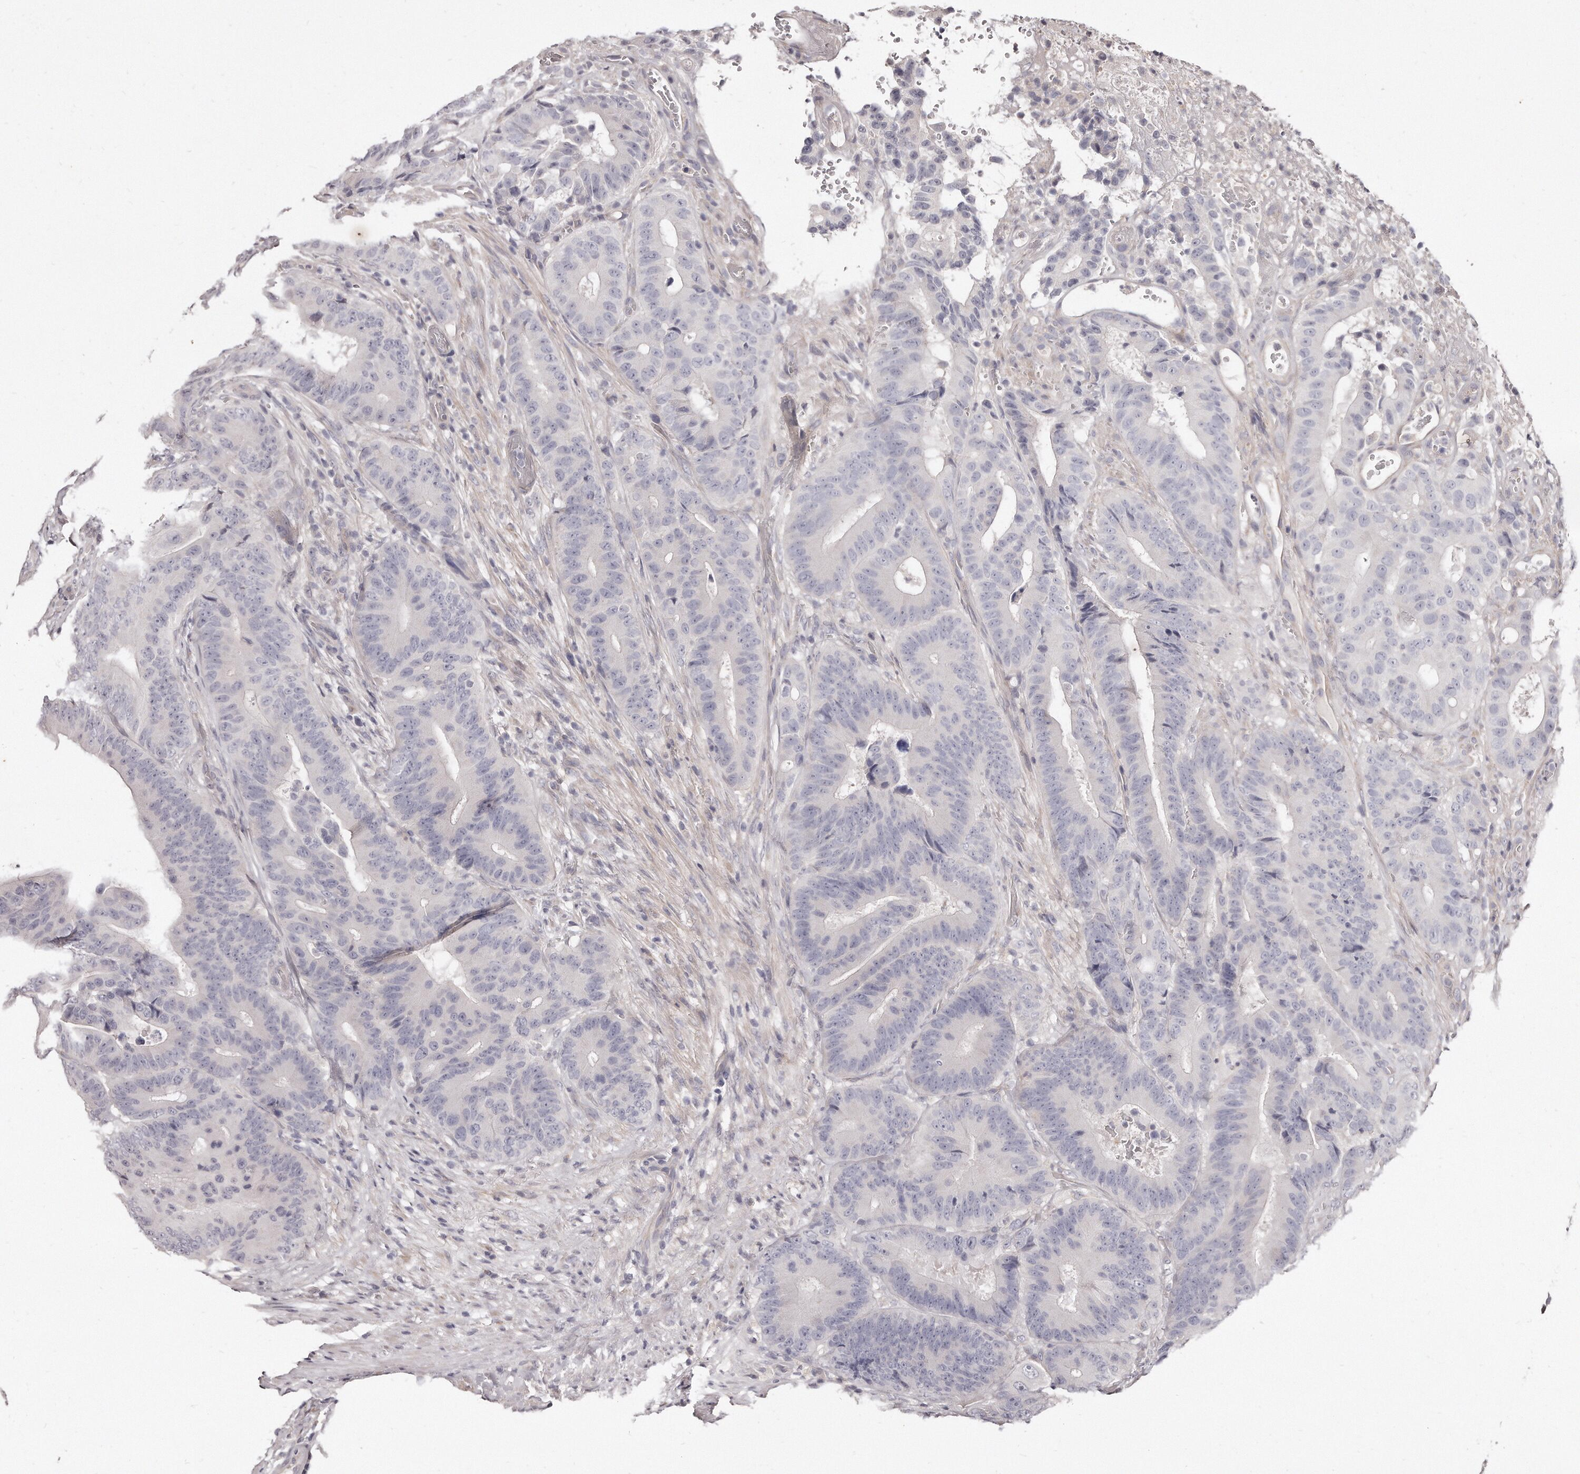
{"staining": {"intensity": "negative", "quantity": "none", "location": "none"}, "tissue": "colorectal cancer", "cell_type": "Tumor cells", "image_type": "cancer", "snomed": [{"axis": "morphology", "description": "Adenocarcinoma, NOS"}, {"axis": "topography", "description": "Colon"}], "caption": "Photomicrograph shows no significant protein expression in tumor cells of colorectal cancer.", "gene": "TTLL4", "patient": {"sex": "male", "age": 83}}